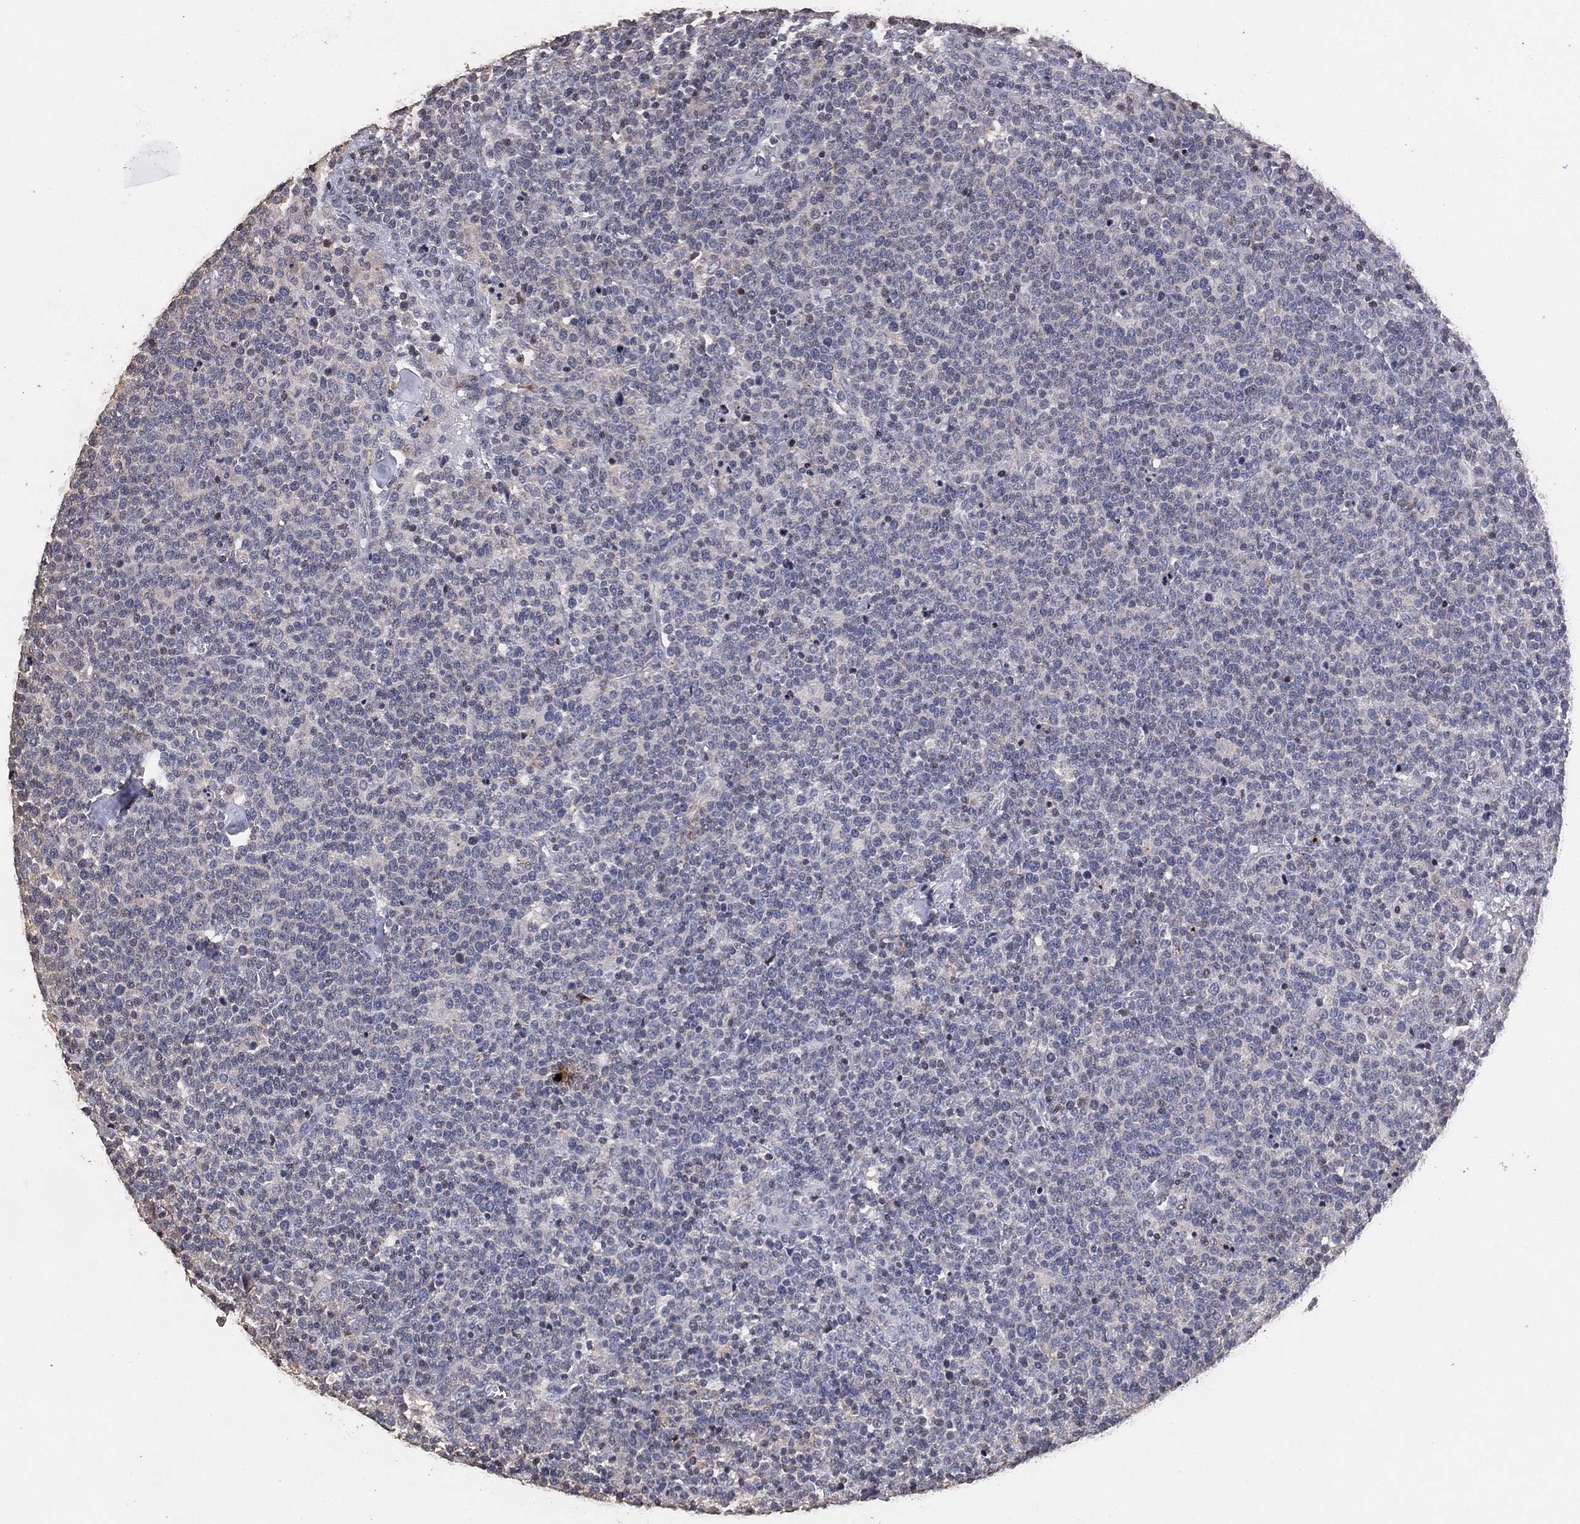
{"staining": {"intensity": "negative", "quantity": "none", "location": "none"}, "tissue": "lymphoma", "cell_type": "Tumor cells", "image_type": "cancer", "snomed": [{"axis": "morphology", "description": "Malignant lymphoma, non-Hodgkin's type, High grade"}, {"axis": "topography", "description": "Lymph node"}], "caption": "Tumor cells show no significant protein staining in malignant lymphoma, non-Hodgkin's type (high-grade).", "gene": "ADPRHL1", "patient": {"sex": "male", "age": 61}}